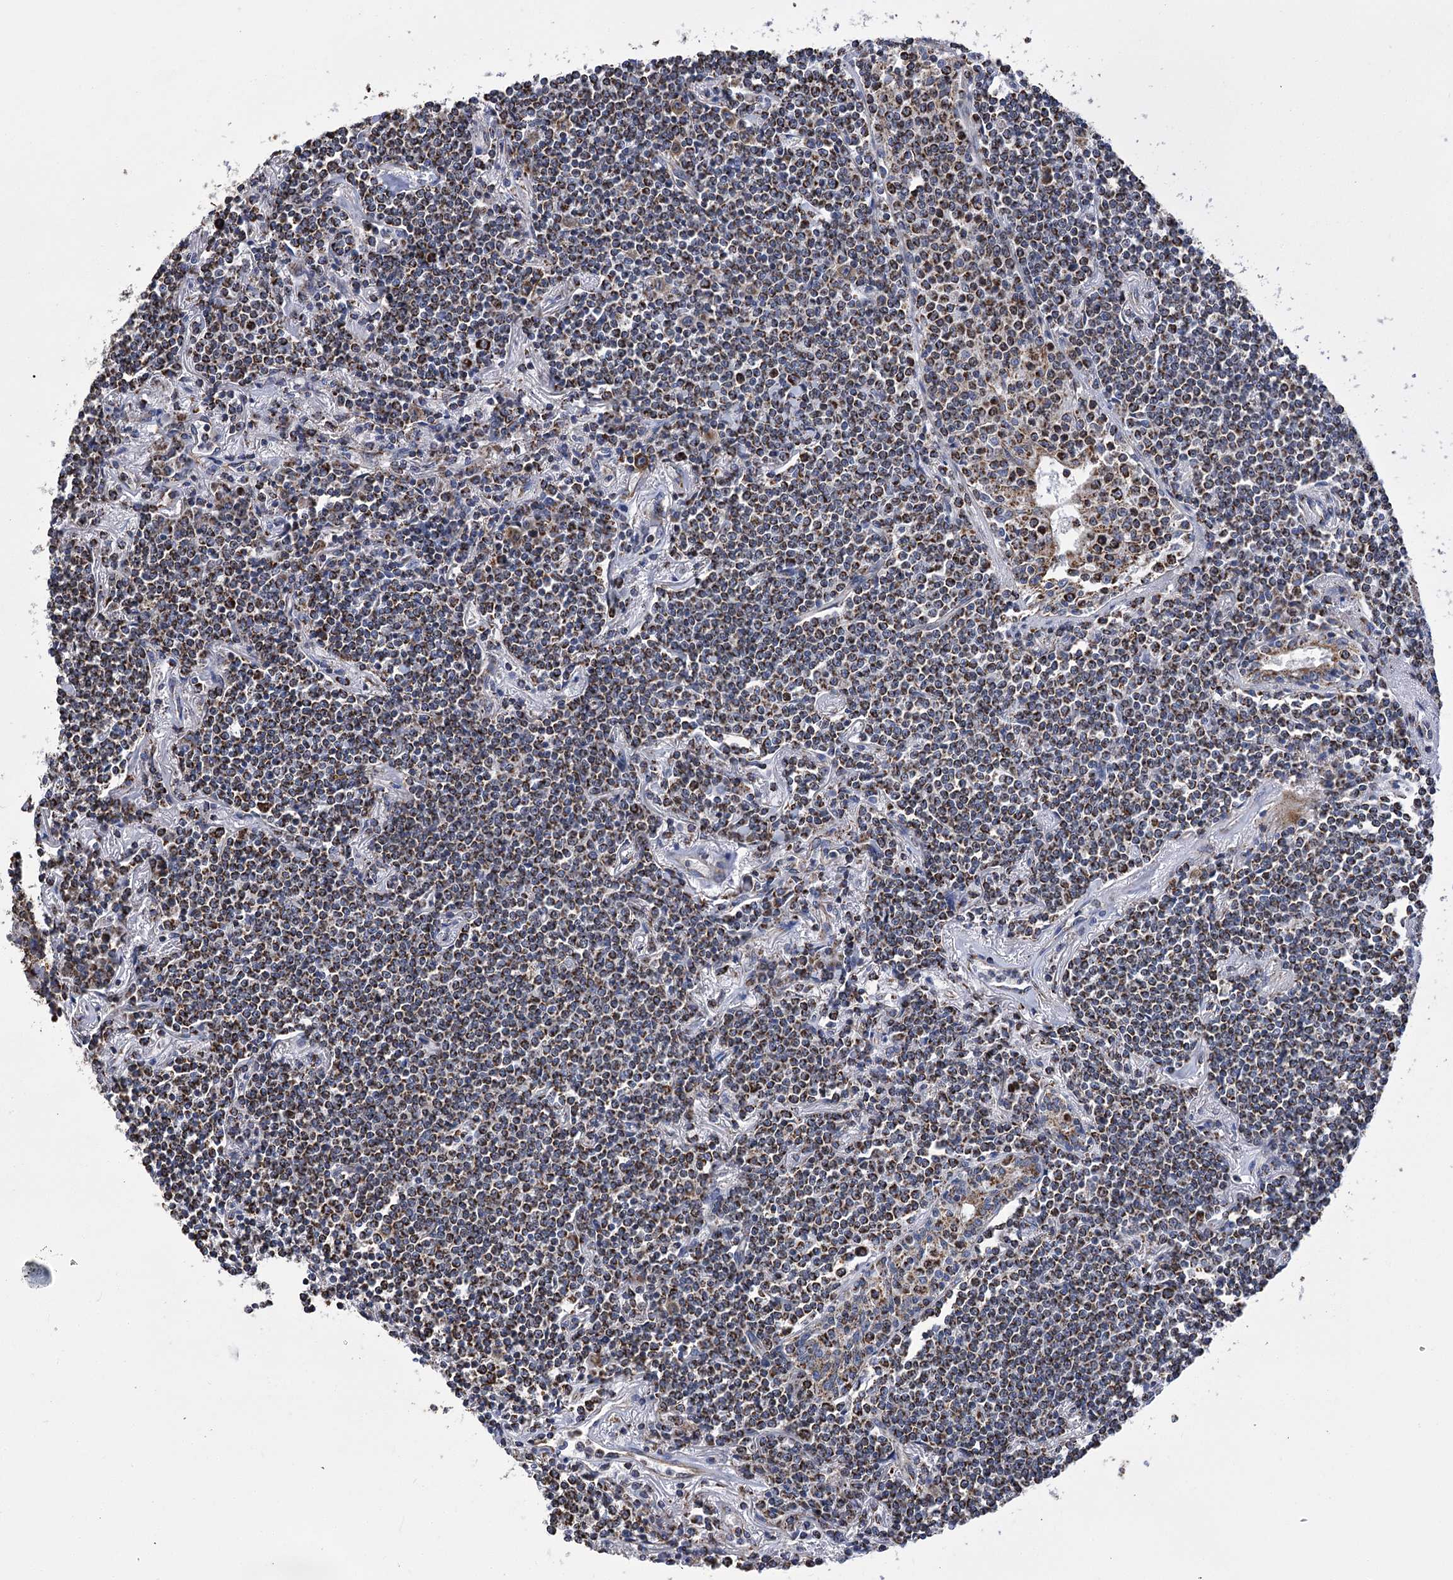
{"staining": {"intensity": "moderate", "quantity": "25%-75%", "location": "cytoplasmic/membranous"}, "tissue": "lymphoma", "cell_type": "Tumor cells", "image_type": "cancer", "snomed": [{"axis": "morphology", "description": "Malignant lymphoma, non-Hodgkin's type, Low grade"}, {"axis": "topography", "description": "Lung"}], "caption": "Malignant lymphoma, non-Hodgkin's type (low-grade) tissue demonstrates moderate cytoplasmic/membranous expression in about 25%-75% of tumor cells, visualized by immunohistochemistry. The protein of interest is stained brown, and the nuclei are stained in blue (DAB (3,3'-diaminobenzidine) IHC with brightfield microscopy, high magnification).", "gene": "CCDC73", "patient": {"sex": "female", "age": 71}}